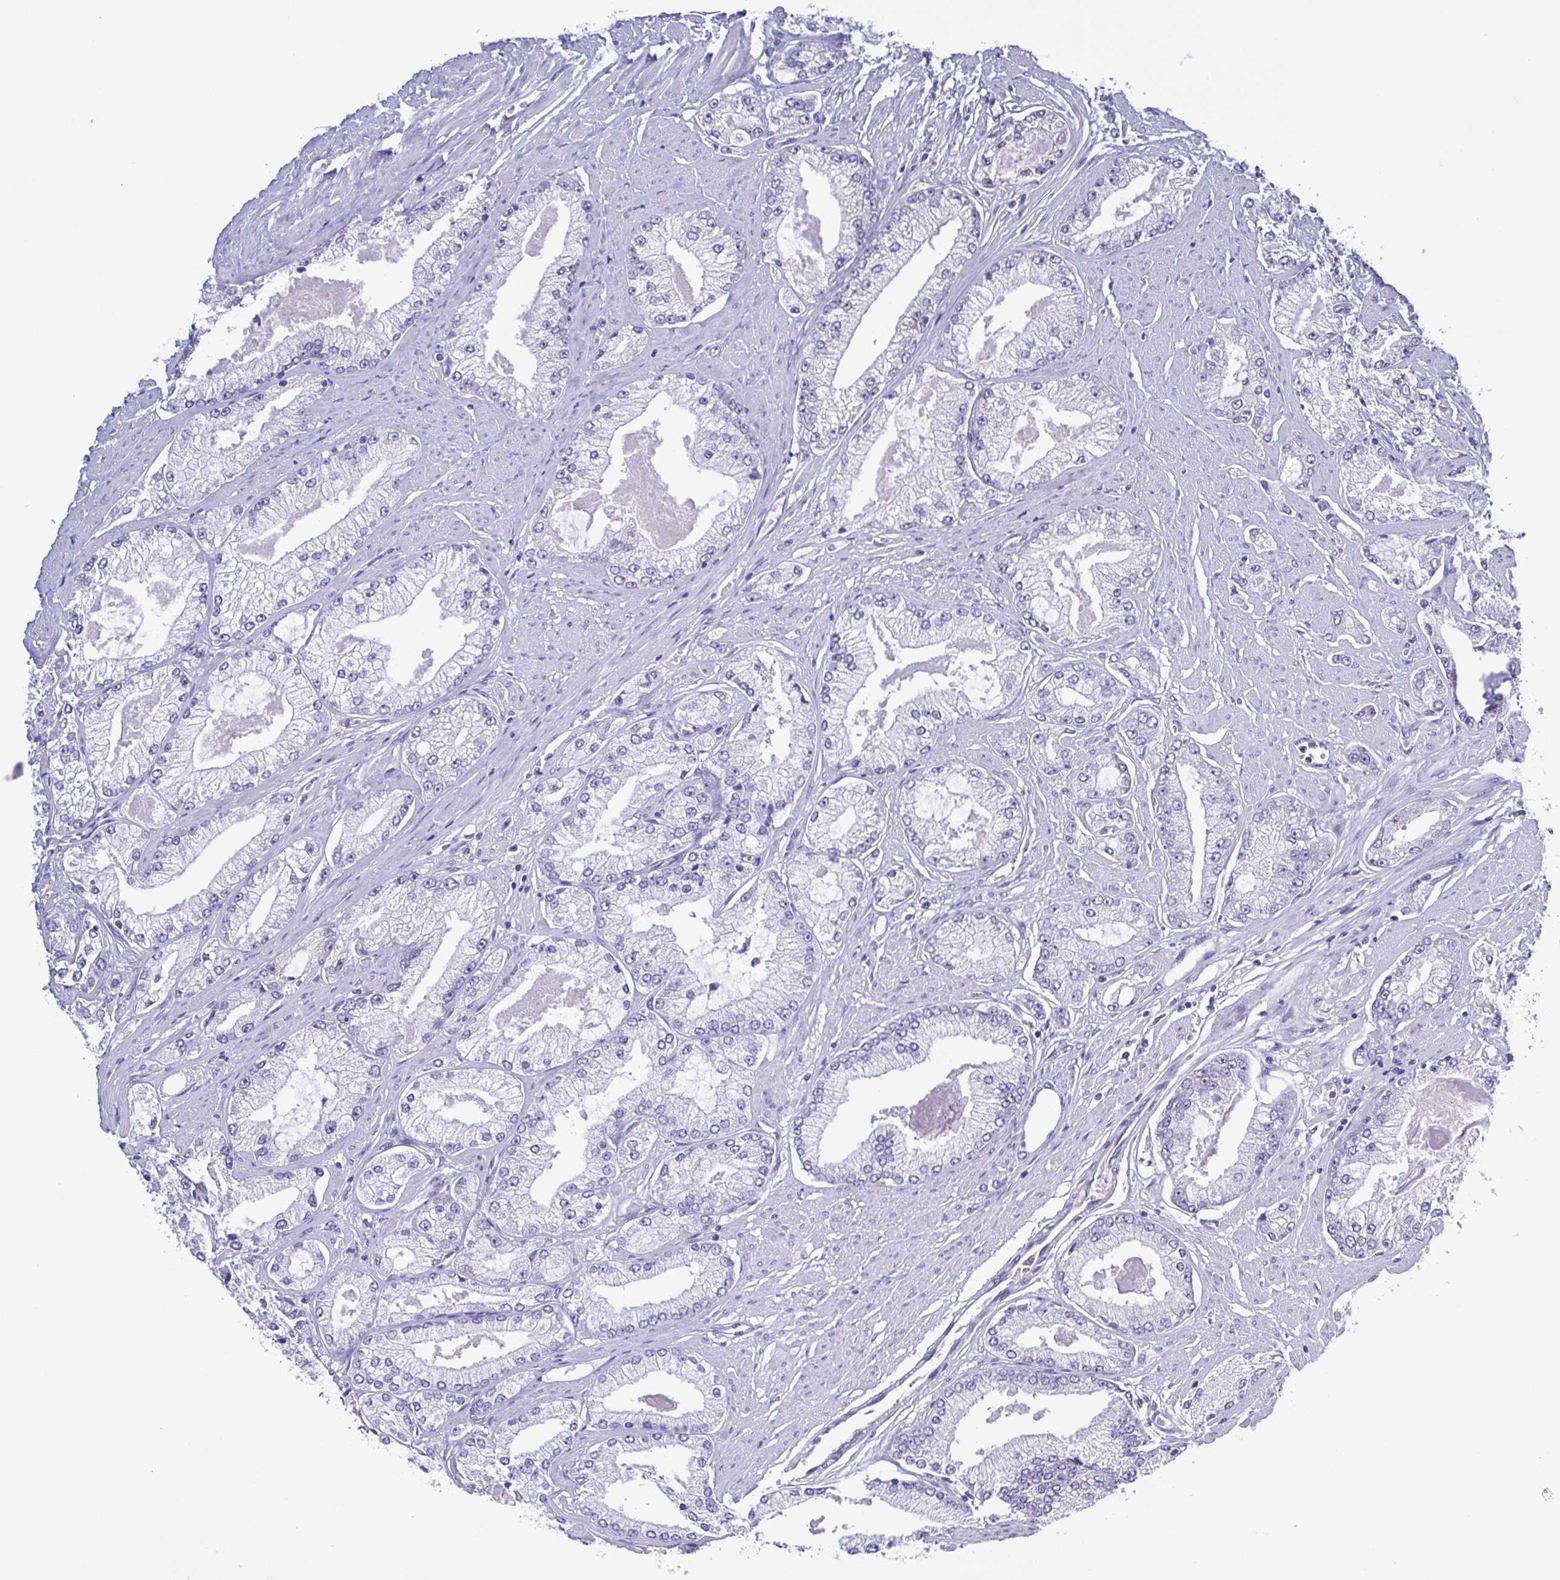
{"staining": {"intensity": "negative", "quantity": "none", "location": "none"}, "tissue": "prostate cancer", "cell_type": "Tumor cells", "image_type": "cancer", "snomed": [{"axis": "morphology", "description": "Adenocarcinoma, High grade"}, {"axis": "topography", "description": "Prostate"}], "caption": "The image shows no significant staining in tumor cells of prostate cancer (high-grade adenocarcinoma).", "gene": "LDHC", "patient": {"sex": "male", "age": 68}}